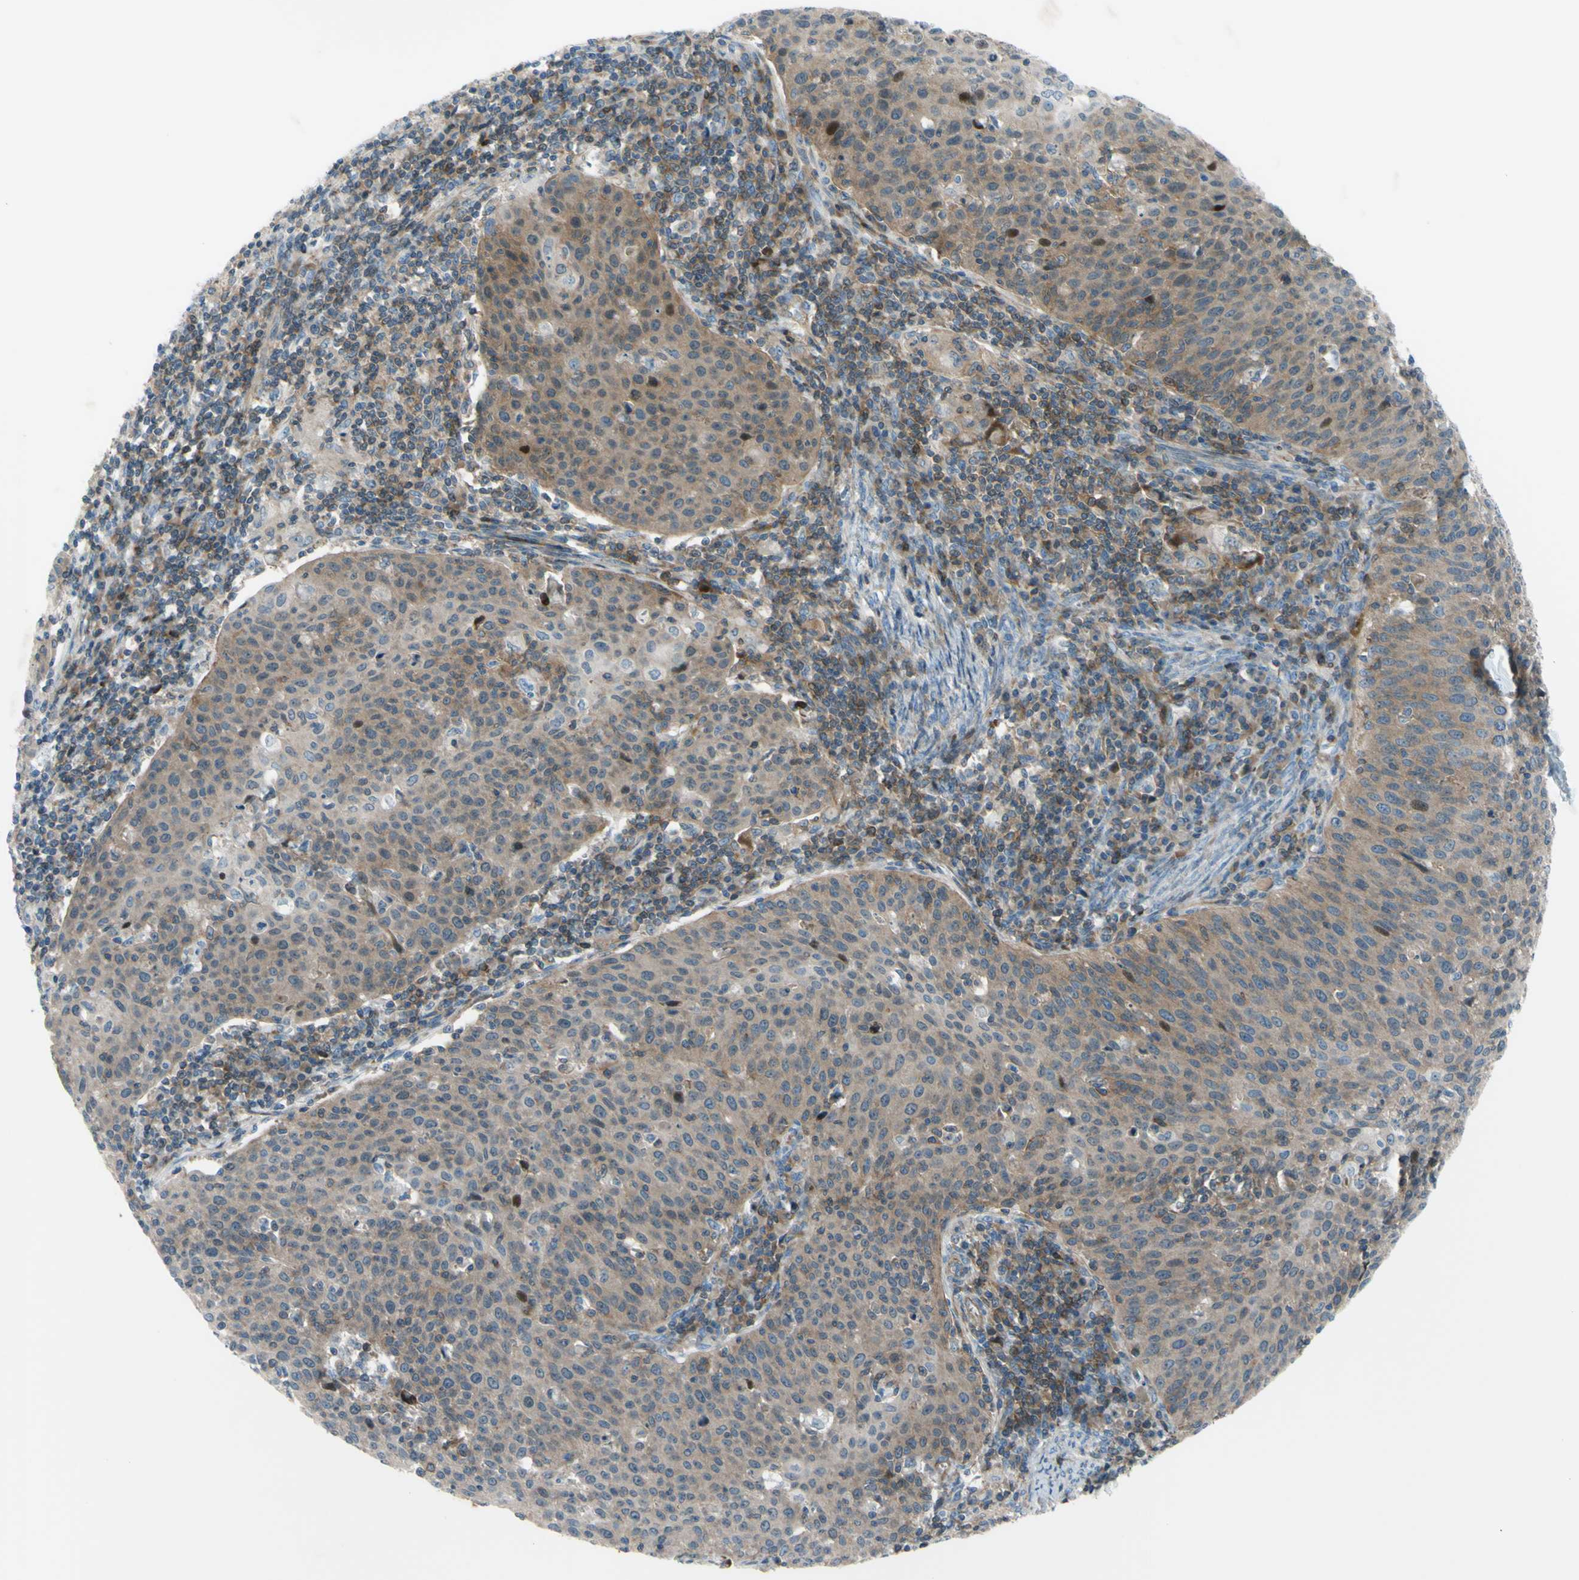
{"staining": {"intensity": "moderate", "quantity": ">75%", "location": "cytoplasmic/membranous,nuclear"}, "tissue": "cervical cancer", "cell_type": "Tumor cells", "image_type": "cancer", "snomed": [{"axis": "morphology", "description": "Squamous cell carcinoma, NOS"}, {"axis": "topography", "description": "Cervix"}], "caption": "Human squamous cell carcinoma (cervical) stained with a protein marker exhibits moderate staining in tumor cells.", "gene": "PAK2", "patient": {"sex": "female", "age": 38}}